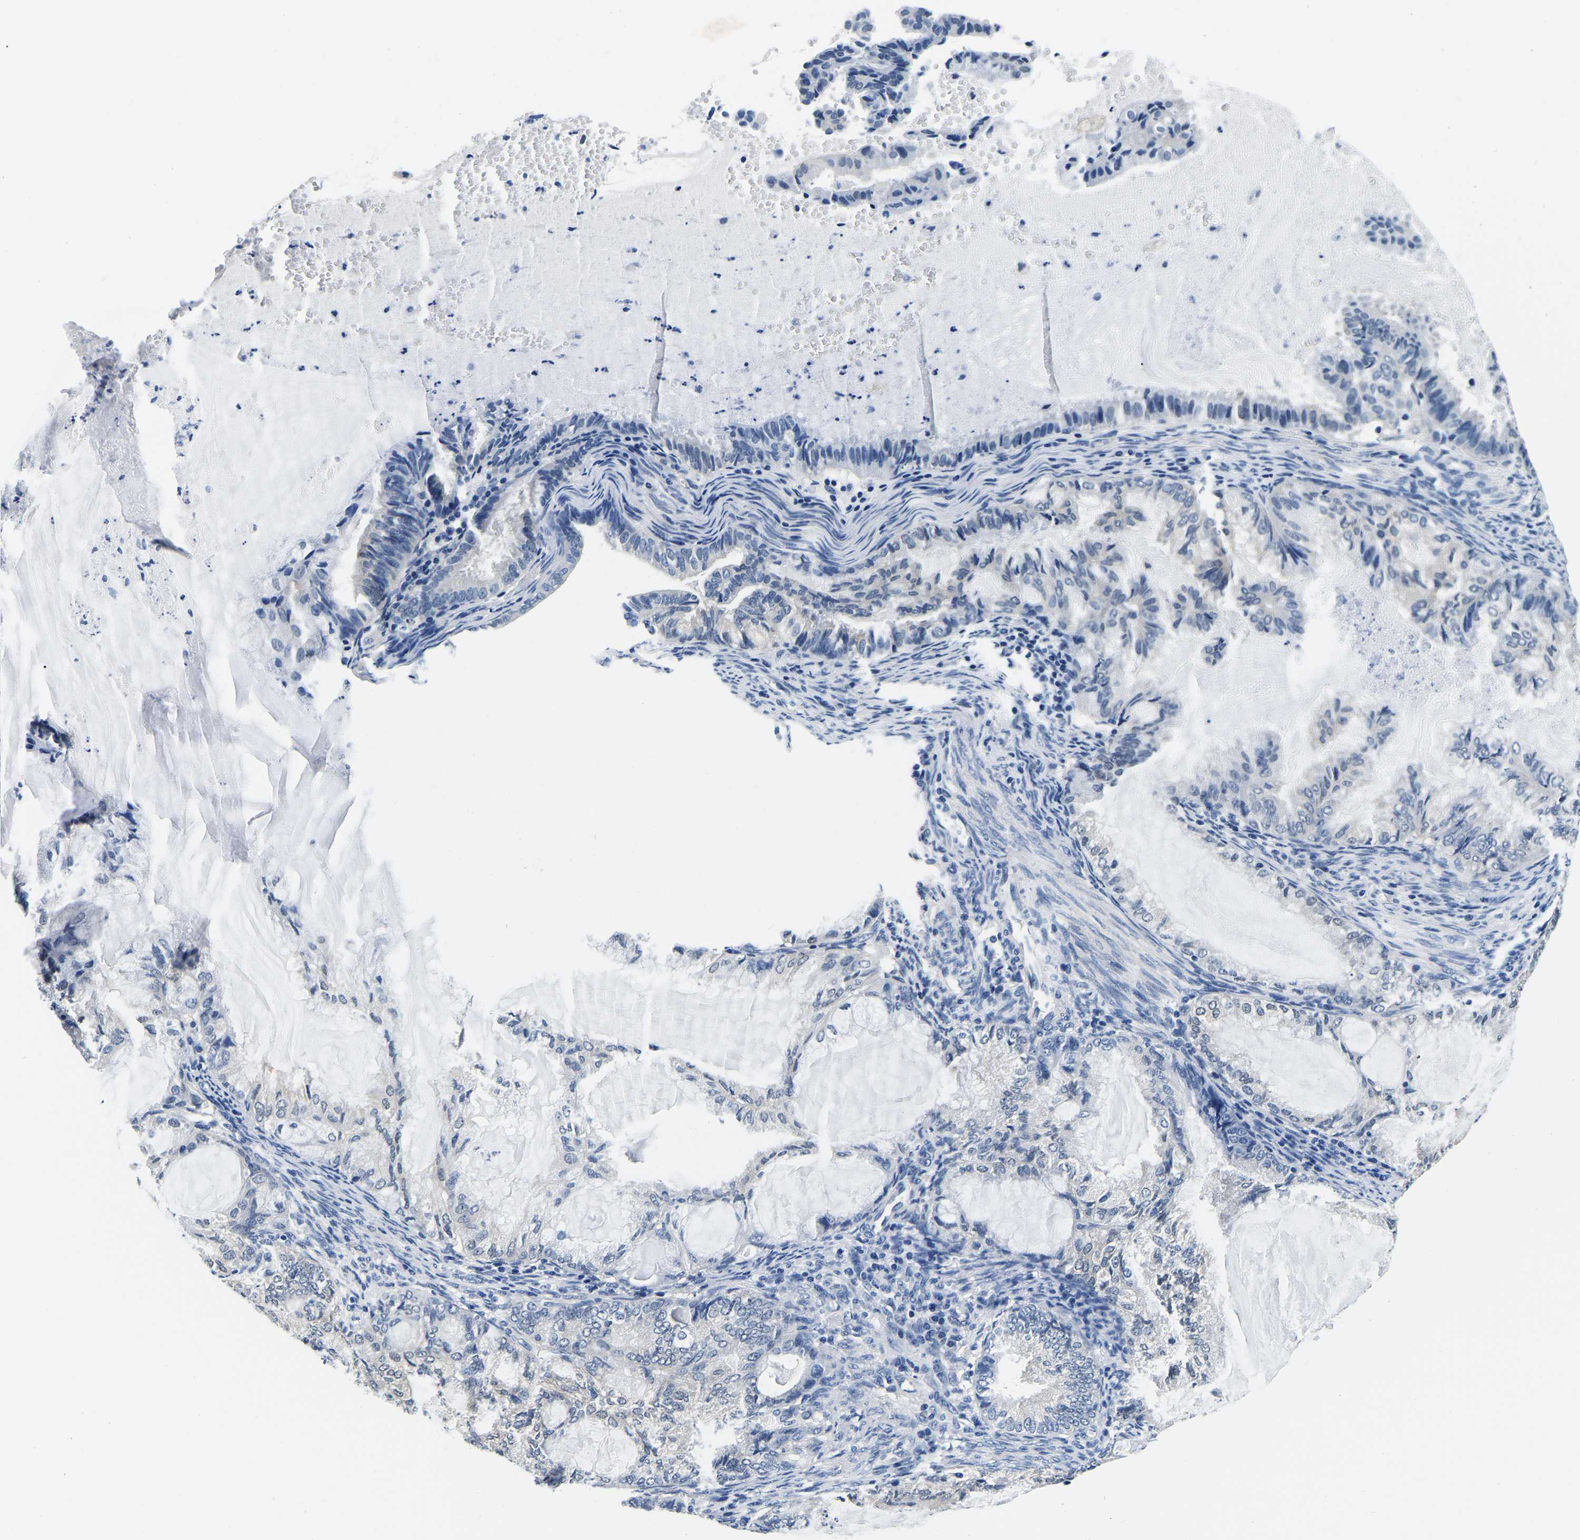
{"staining": {"intensity": "negative", "quantity": "none", "location": "none"}, "tissue": "endometrial cancer", "cell_type": "Tumor cells", "image_type": "cancer", "snomed": [{"axis": "morphology", "description": "Adenocarcinoma, NOS"}, {"axis": "topography", "description": "Endometrium"}], "caption": "Immunohistochemistry (IHC) micrograph of human endometrial cancer (adenocarcinoma) stained for a protein (brown), which exhibits no positivity in tumor cells. (Stains: DAB (3,3'-diaminobenzidine) immunohistochemistry with hematoxylin counter stain, Microscopy: brightfield microscopy at high magnification).", "gene": "ACO1", "patient": {"sex": "female", "age": 86}}